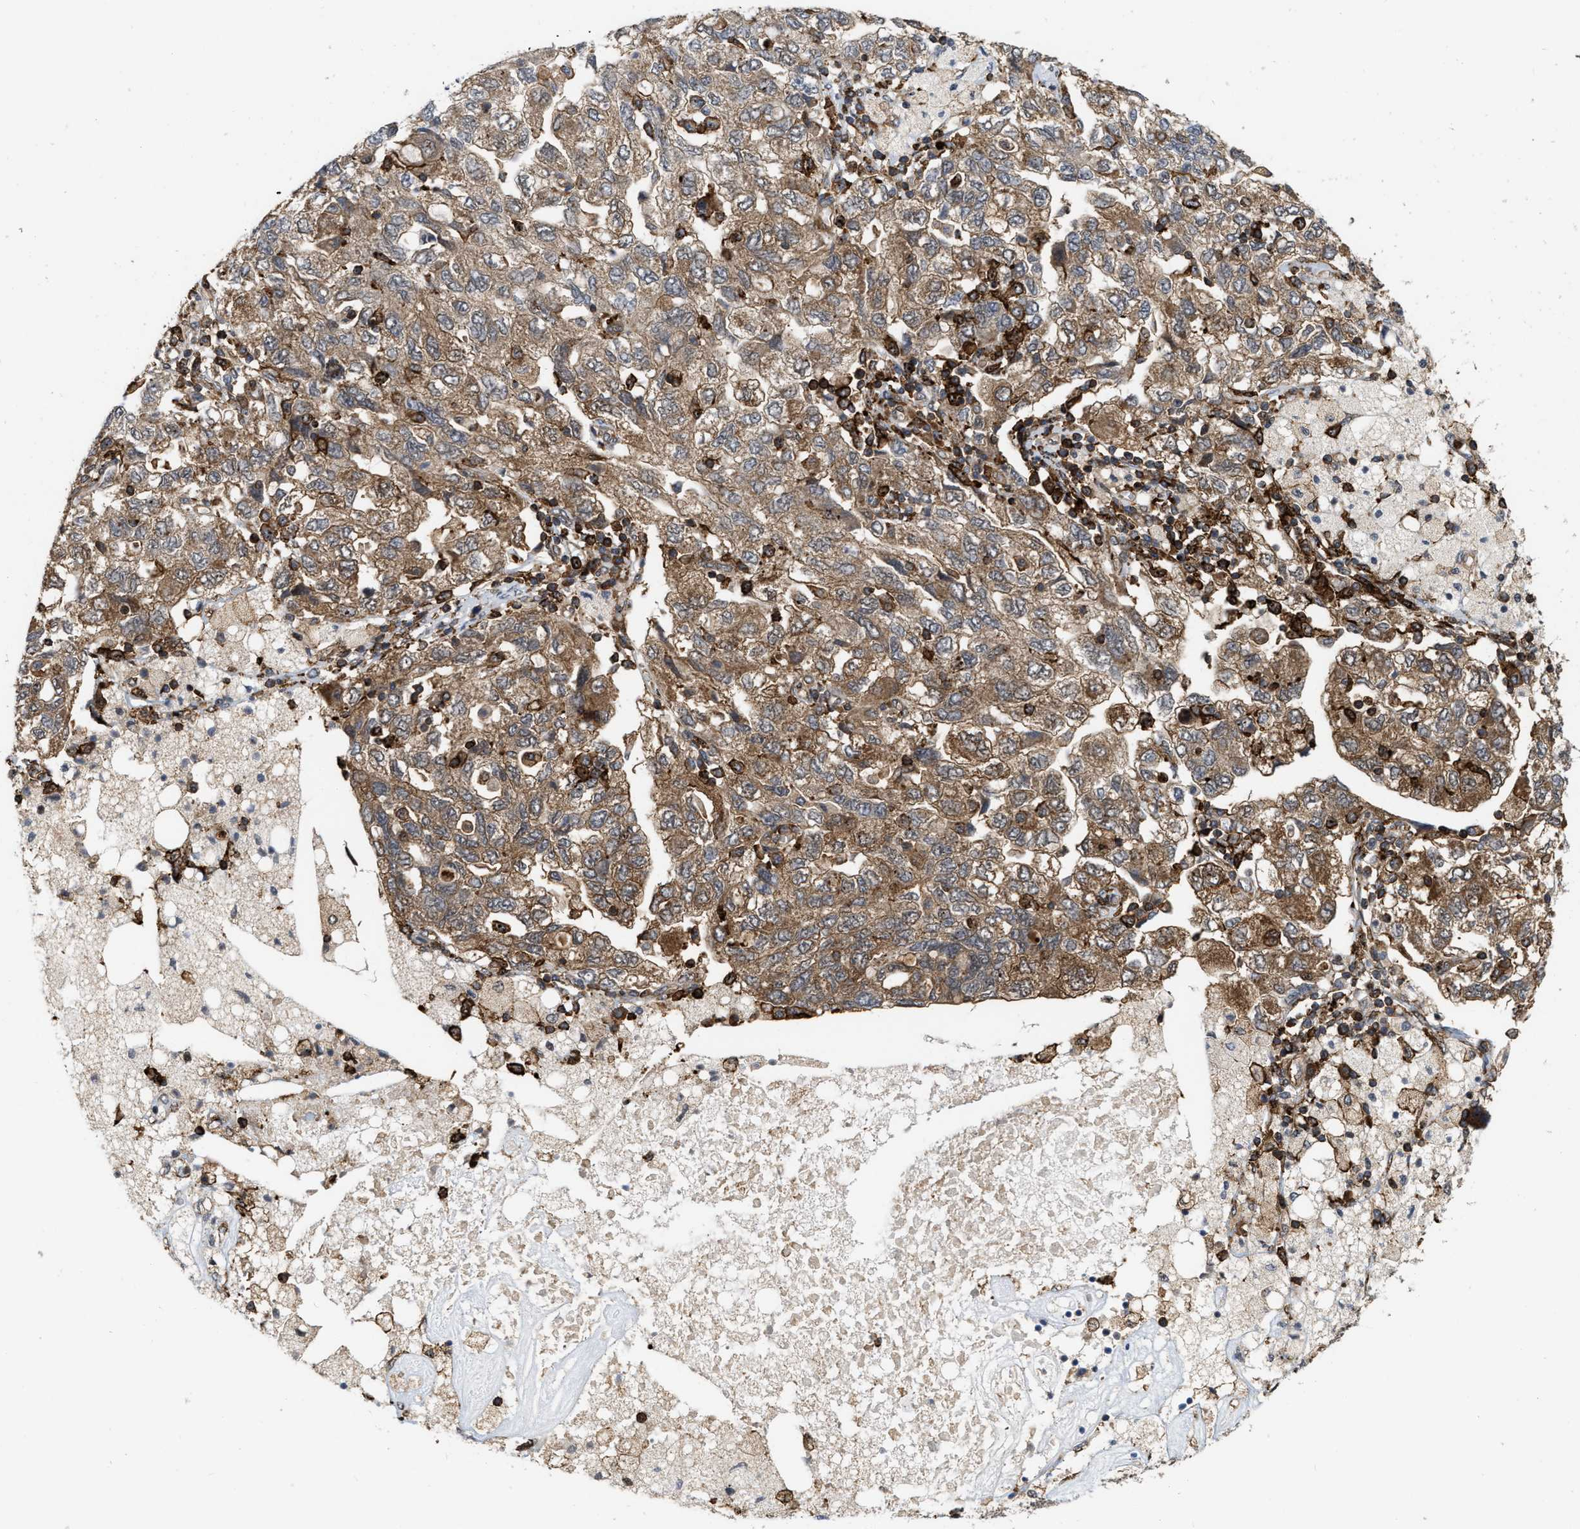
{"staining": {"intensity": "moderate", "quantity": ">75%", "location": "cytoplasmic/membranous"}, "tissue": "ovarian cancer", "cell_type": "Tumor cells", "image_type": "cancer", "snomed": [{"axis": "morphology", "description": "Carcinoma, NOS"}, {"axis": "morphology", "description": "Cystadenocarcinoma, serous, NOS"}, {"axis": "topography", "description": "Ovary"}], "caption": "Ovarian cancer stained with a brown dye exhibits moderate cytoplasmic/membranous positive positivity in about >75% of tumor cells.", "gene": "IQCE", "patient": {"sex": "female", "age": 69}}